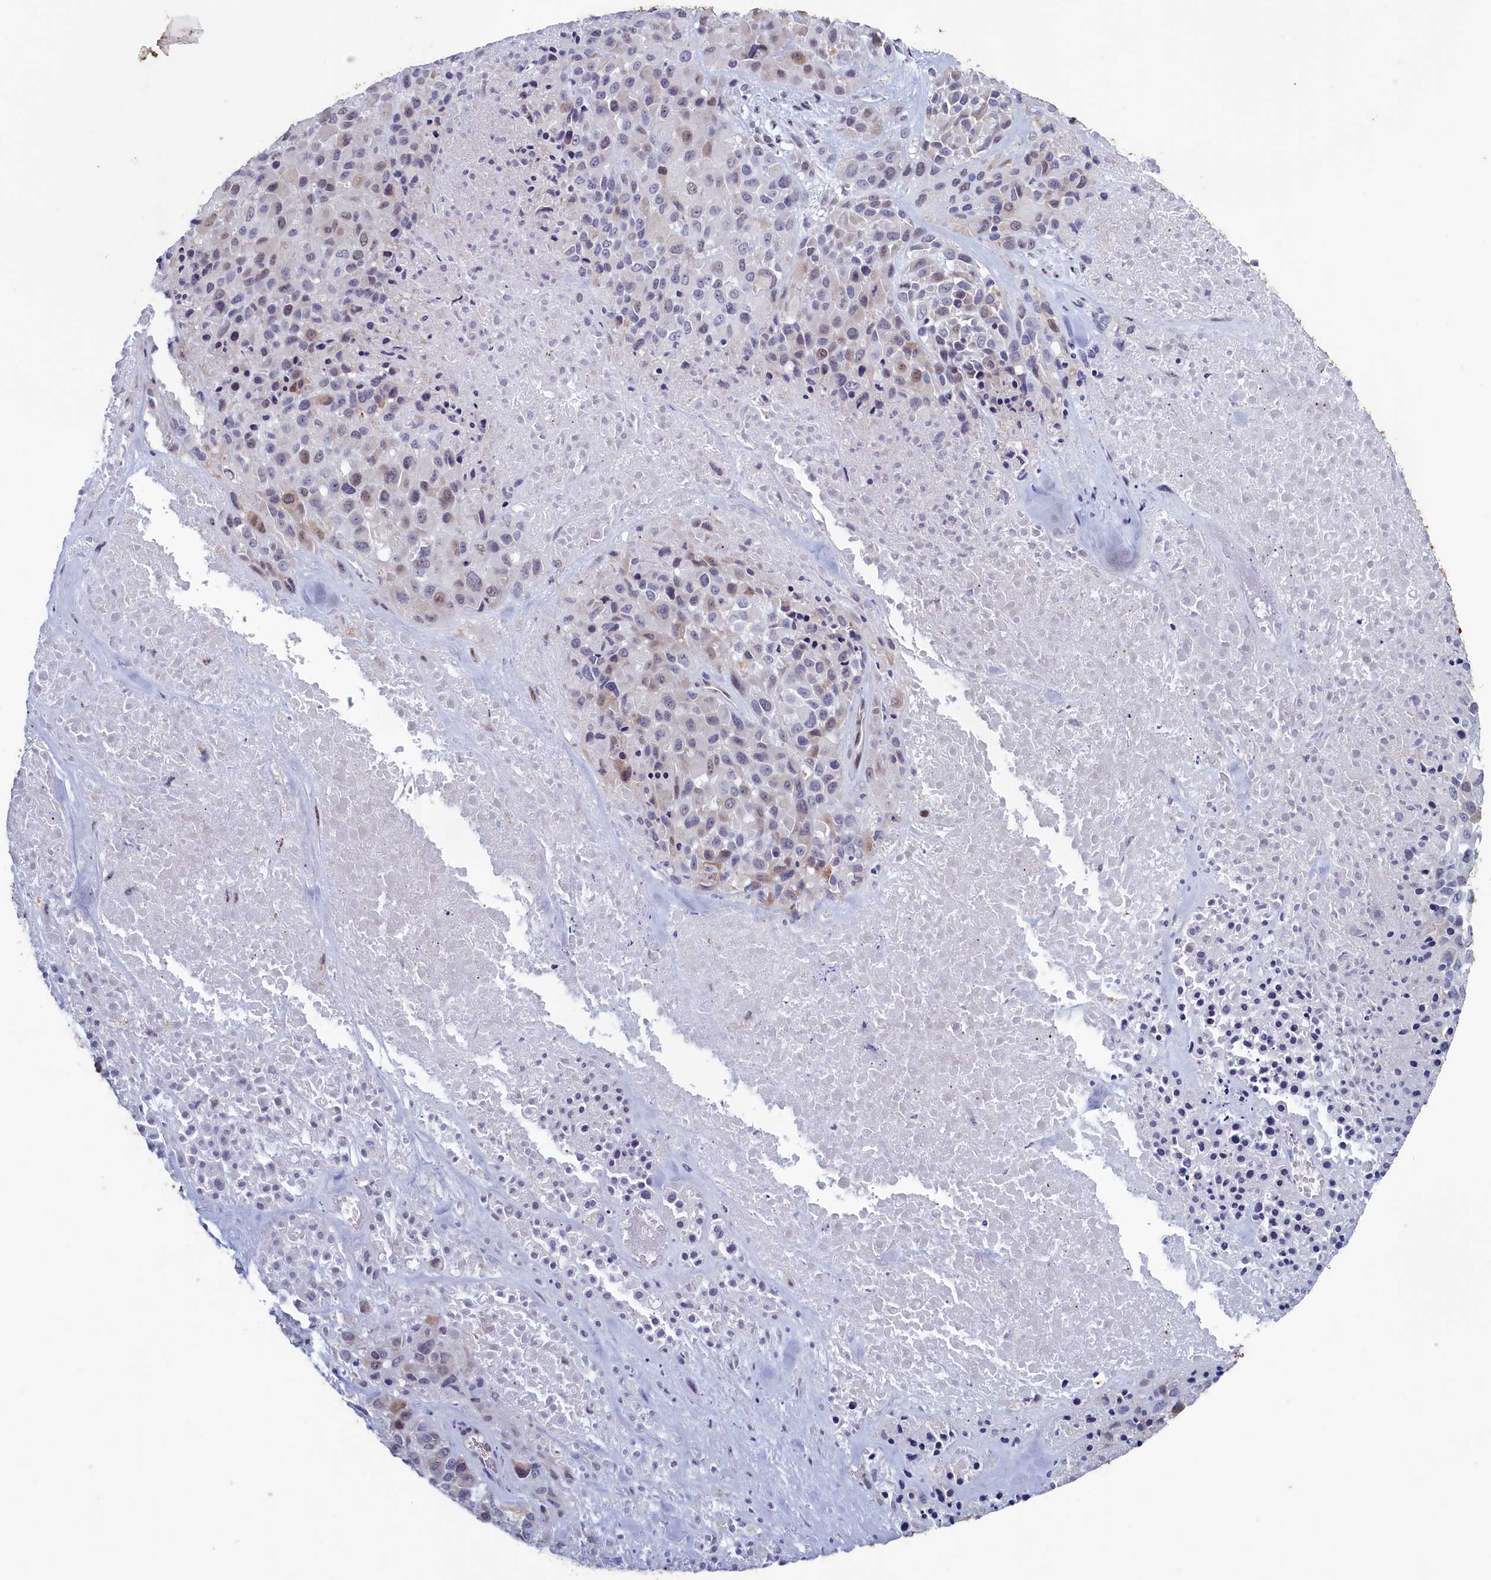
{"staining": {"intensity": "weak", "quantity": "<25%", "location": "nuclear"}, "tissue": "melanoma", "cell_type": "Tumor cells", "image_type": "cancer", "snomed": [{"axis": "morphology", "description": "Malignant melanoma, Metastatic site"}, {"axis": "topography", "description": "Skin"}], "caption": "There is no significant staining in tumor cells of malignant melanoma (metastatic site).", "gene": "WDR76", "patient": {"sex": "female", "age": 81}}